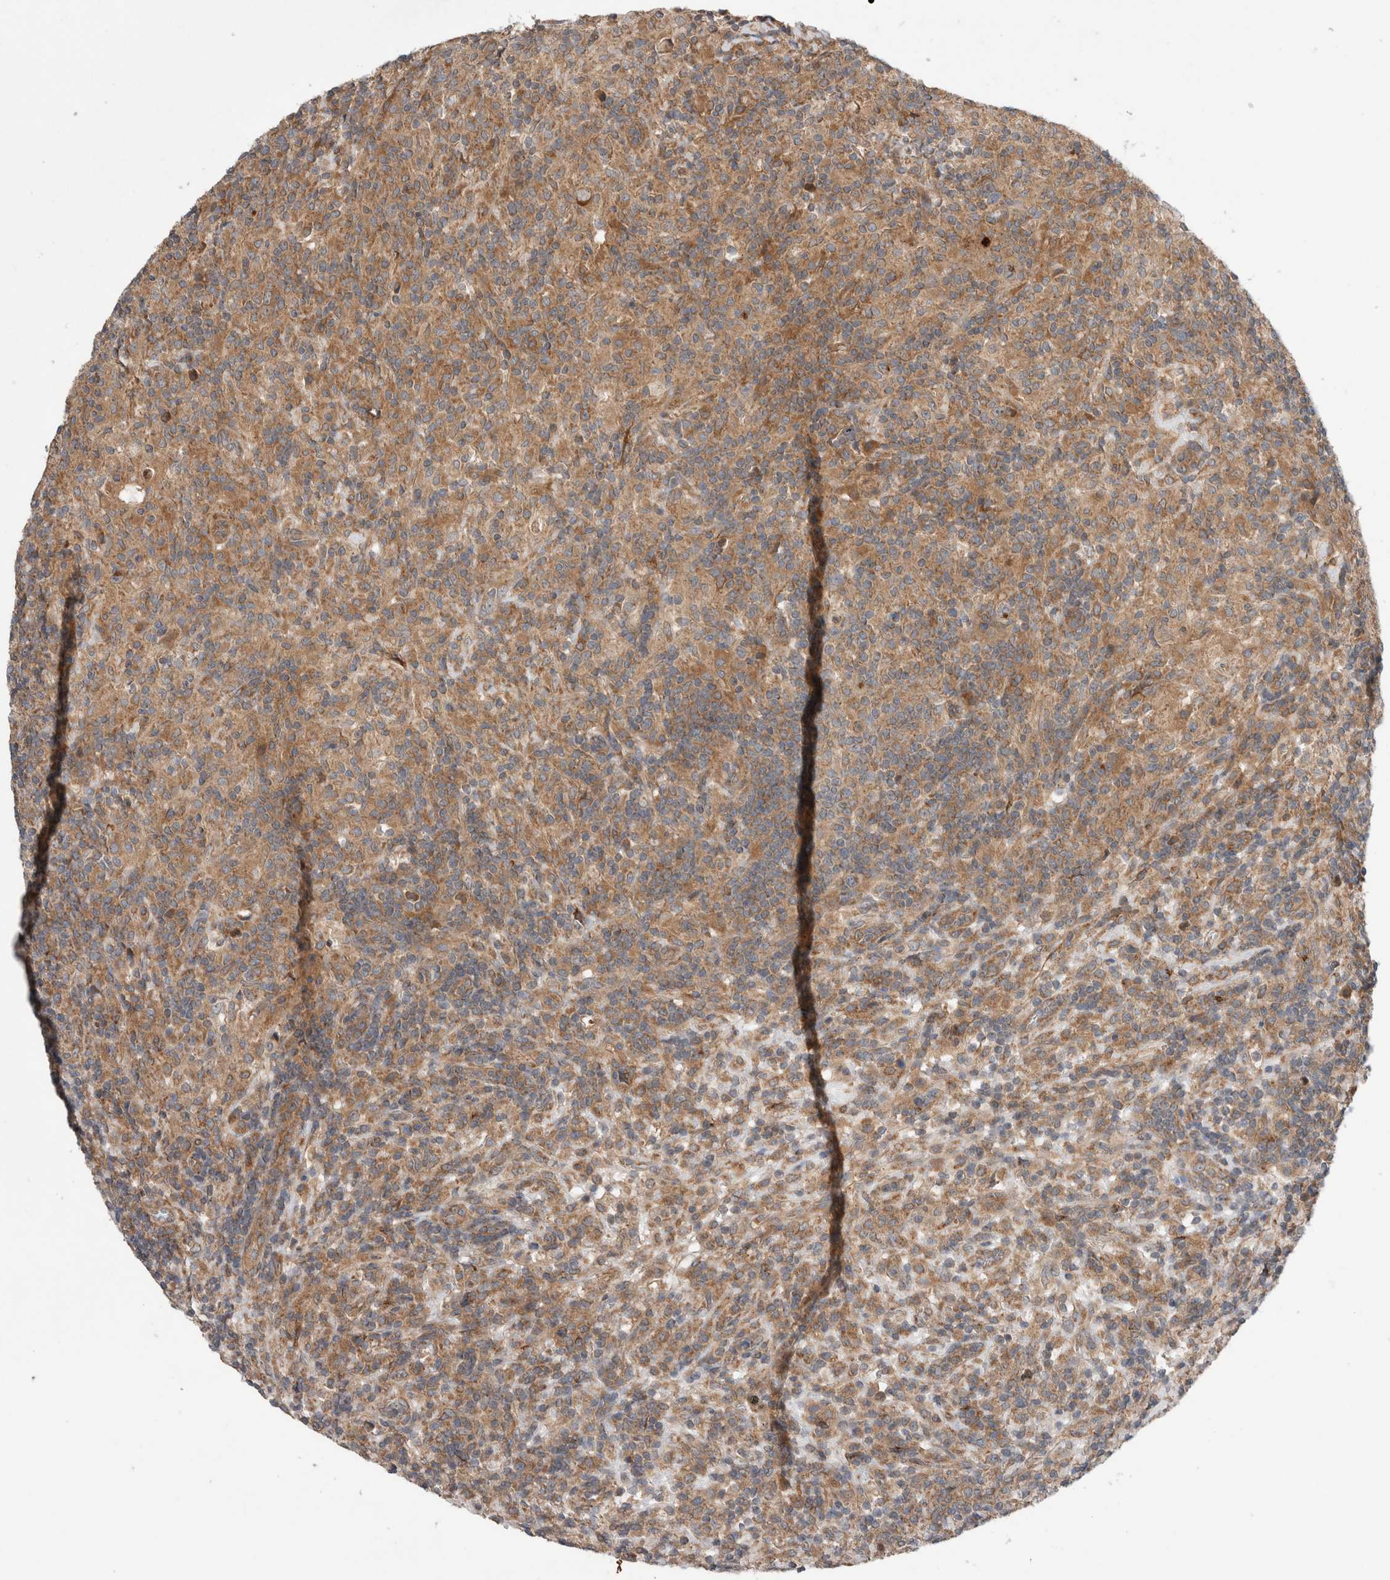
{"staining": {"intensity": "moderate", "quantity": "<25%", "location": "cytoplasmic/membranous"}, "tissue": "lymphoma", "cell_type": "Tumor cells", "image_type": "cancer", "snomed": [{"axis": "morphology", "description": "Hodgkin's disease, NOS"}, {"axis": "topography", "description": "Lymph node"}], "caption": "Approximately <25% of tumor cells in Hodgkin's disease reveal moderate cytoplasmic/membranous protein expression as visualized by brown immunohistochemical staining.", "gene": "TRIM5", "patient": {"sex": "male", "age": 70}}